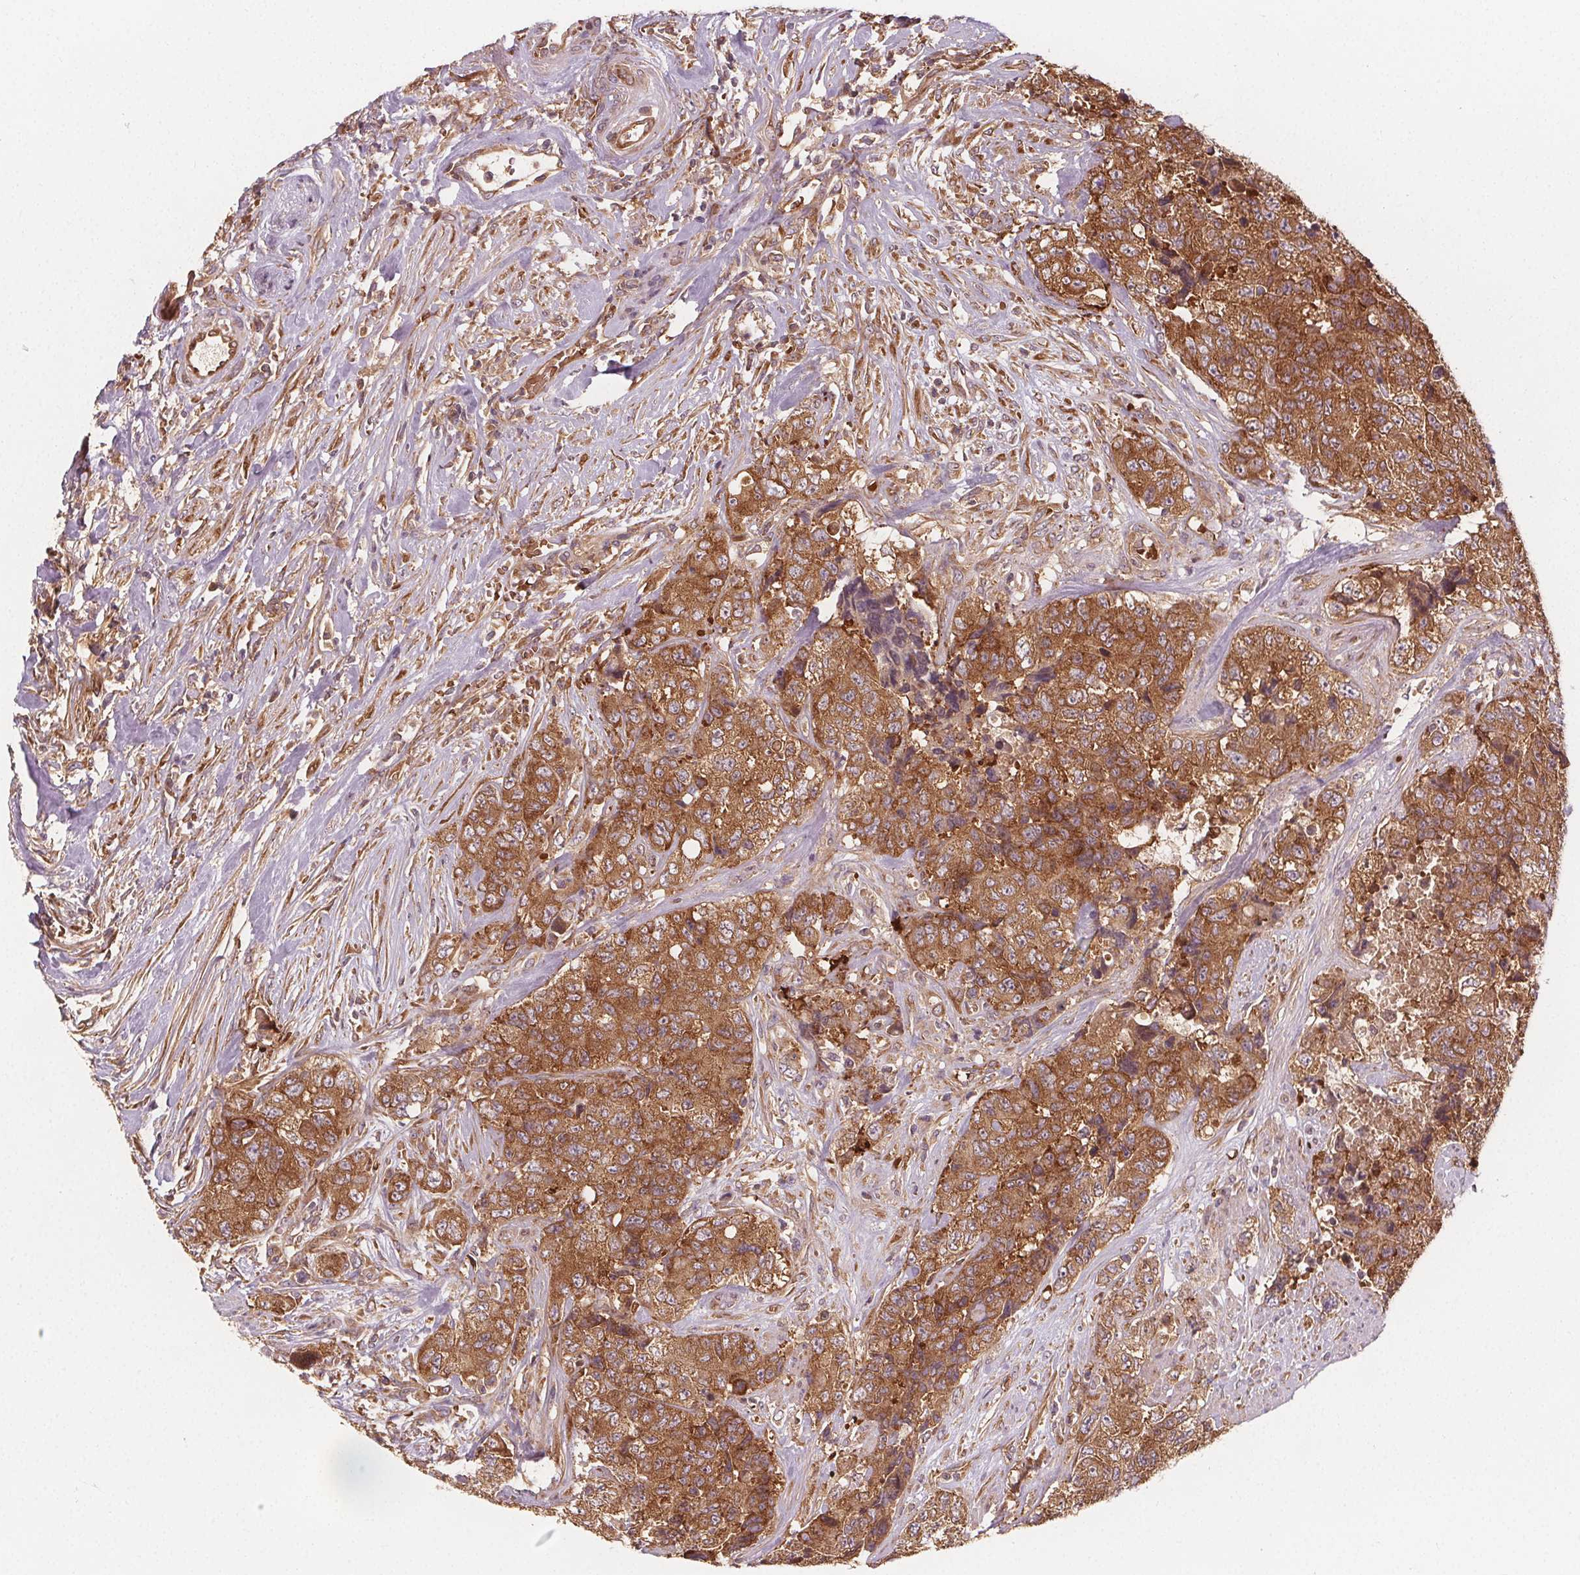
{"staining": {"intensity": "moderate", "quantity": ">75%", "location": "cytoplasmic/membranous"}, "tissue": "urothelial cancer", "cell_type": "Tumor cells", "image_type": "cancer", "snomed": [{"axis": "morphology", "description": "Urothelial carcinoma, High grade"}, {"axis": "topography", "description": "Urinary bladder"}], "caption": "Immunohistochemical staining of human urothelial cancer exhibits medium levels of moderate cytoplasmic/membranous protein staining in approximately >75% of tumor cells.", "gene": "EIF3D", "patient": {"sex": "female", "age": 78}}